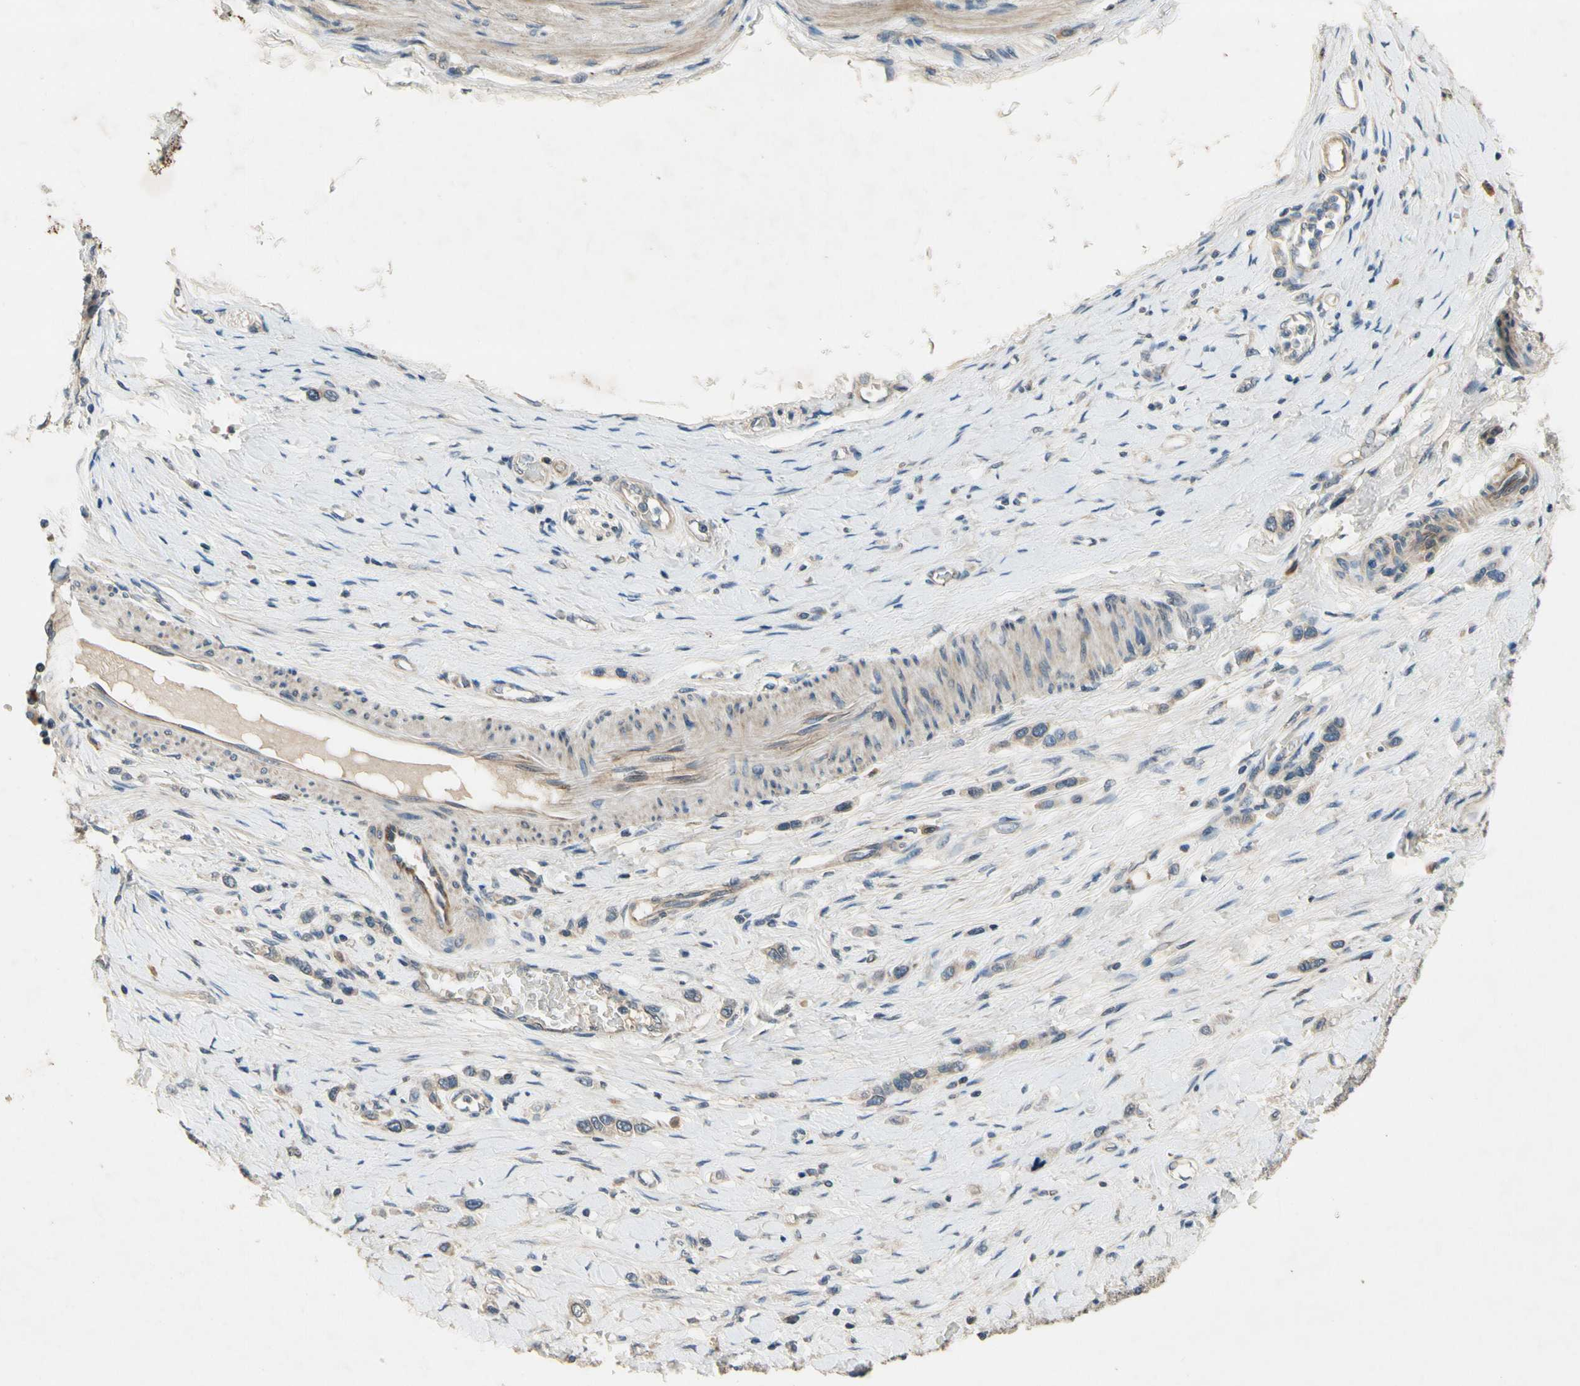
{"staining": {"intensity": "weak", "quantity": "25%-75%", "location": "cytoplasmic/membranous"}, "tissue": "stomach cancer", "cell_type": "Tumor cells", "image_type": "cancer", "snomed": [{"axis": "morphology", "description": "Normal tissue, NOS"}, {"axis": "morphology", "description": "Adenocarcinoma, NOS"}, {"axis": "topography", "description": "Stomach, upper"}, {"axis": "topography", "description": "Stomach"}], "caption": "Immunohistochemical staining of stomach adenocarcinoma displays weak cytoplasmic/membranous protein expression in approximately 25%-75% of tumor cells.", "gene": "ALKBH3", "patient": {"sex": "female", "age": 65}}